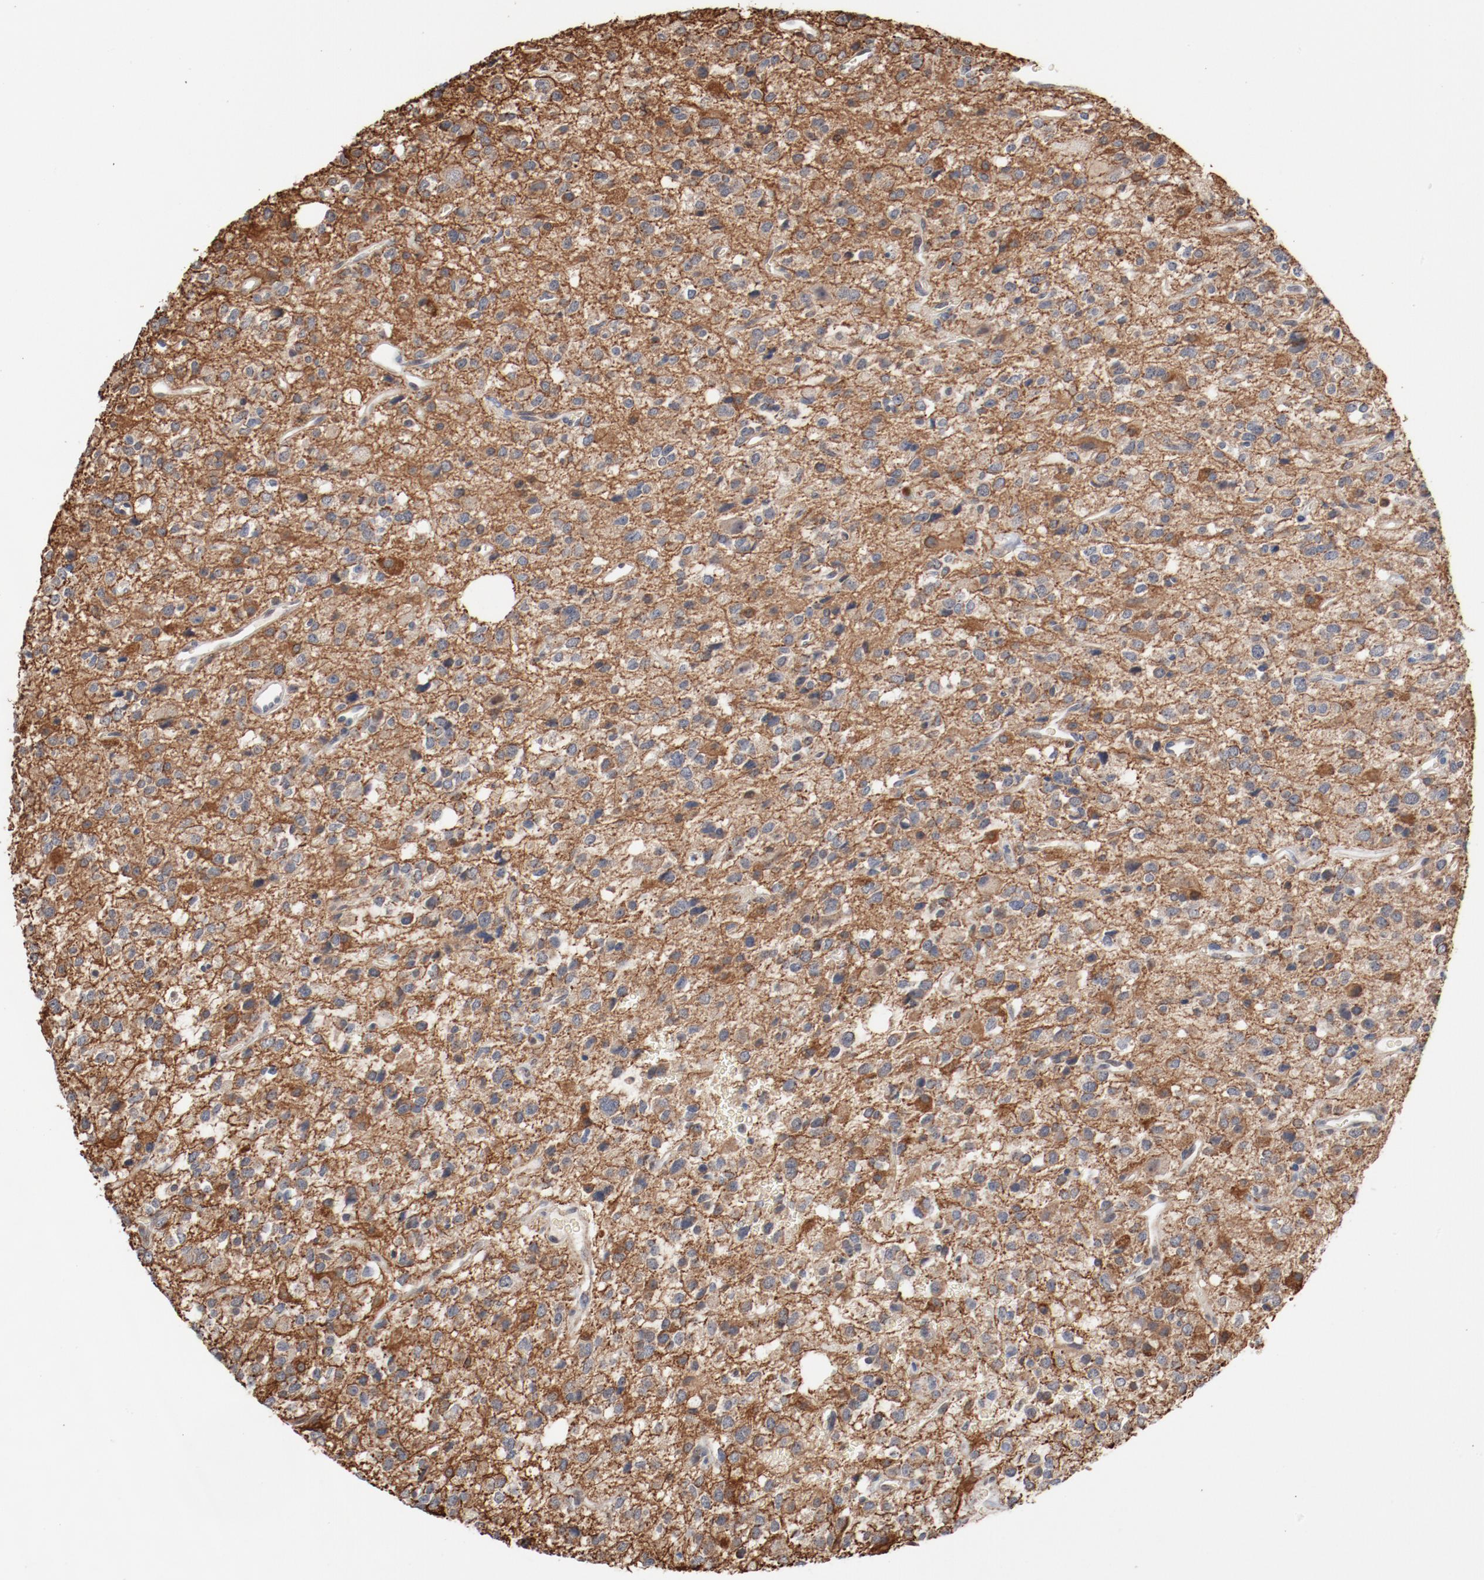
{"staining": {"intensity": "negative", "quantity": "none", "location": "none"}, "tissue": "glioma", "cell_type": "Tumor cells", "image_type": "cancer", "snomed": [{"axis": "morphology", "description": "Glioma, malignant, High grade"}, {"axis": "topography", "description": "Brain"}], "caption": "An IHC photomicrograph of high-grade glioma (malignant) is shown. There is no staining in tumor cells of high-grade glioma (malignant).", "gene": "ERICH1", "patient": {"sex": "male", "age": 47}}